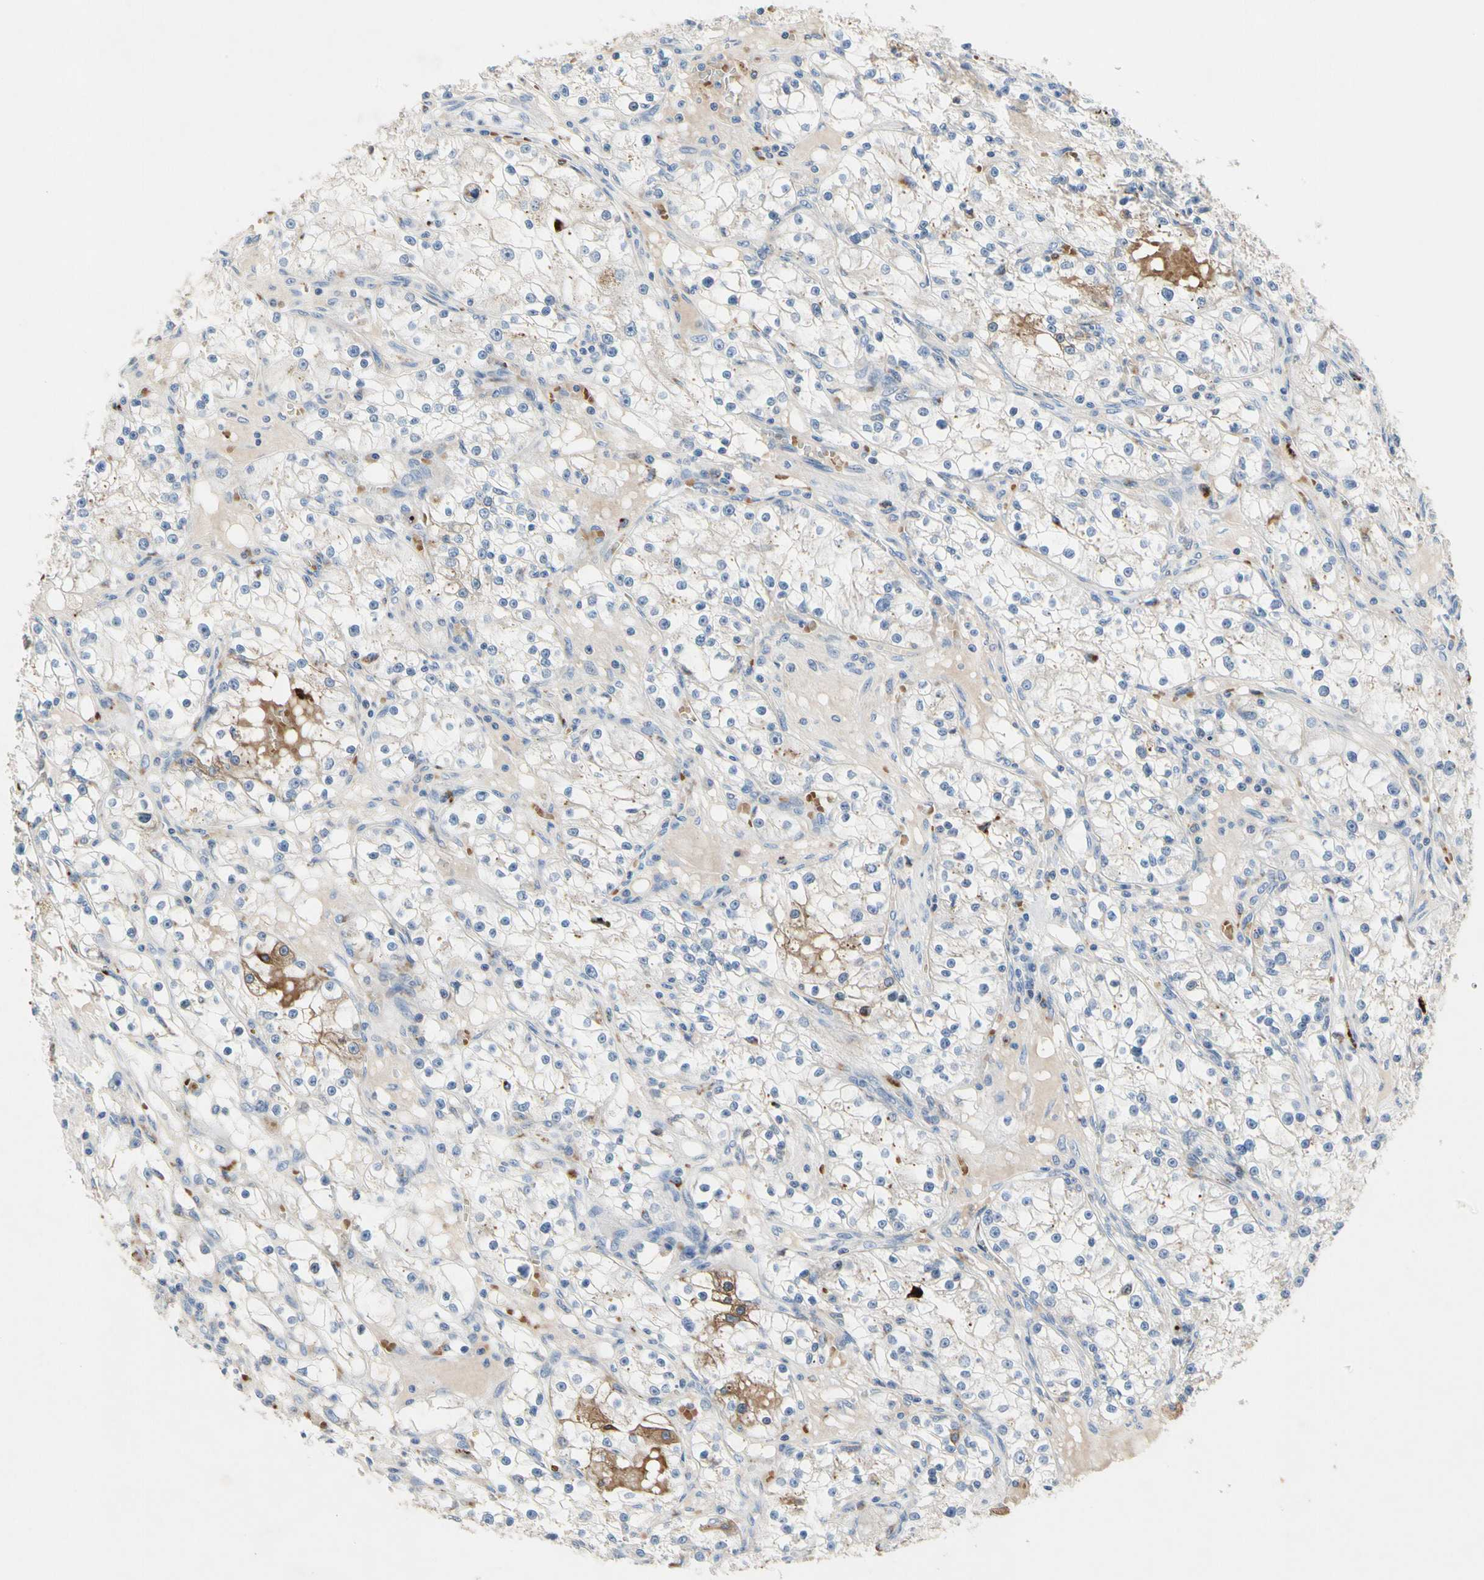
{"staining": {"intensity": "weak", "quantity": "<25%", "location": "cytoplasmic/membranous"}, "tissue": "renal cancer", "cell_type": "Tumor cells", "image_type": "cancer", "snomed": [{"axis": "morphology", "description": "Adenocarcinoma, NOS"}, {"axis": "topography", "description": "Kidney"}], "caption": "Tumor cells are negative for protein expression in human renal cancer.", "gene": "RETSAT", "patient": {"sex": "male", "age": 56}}